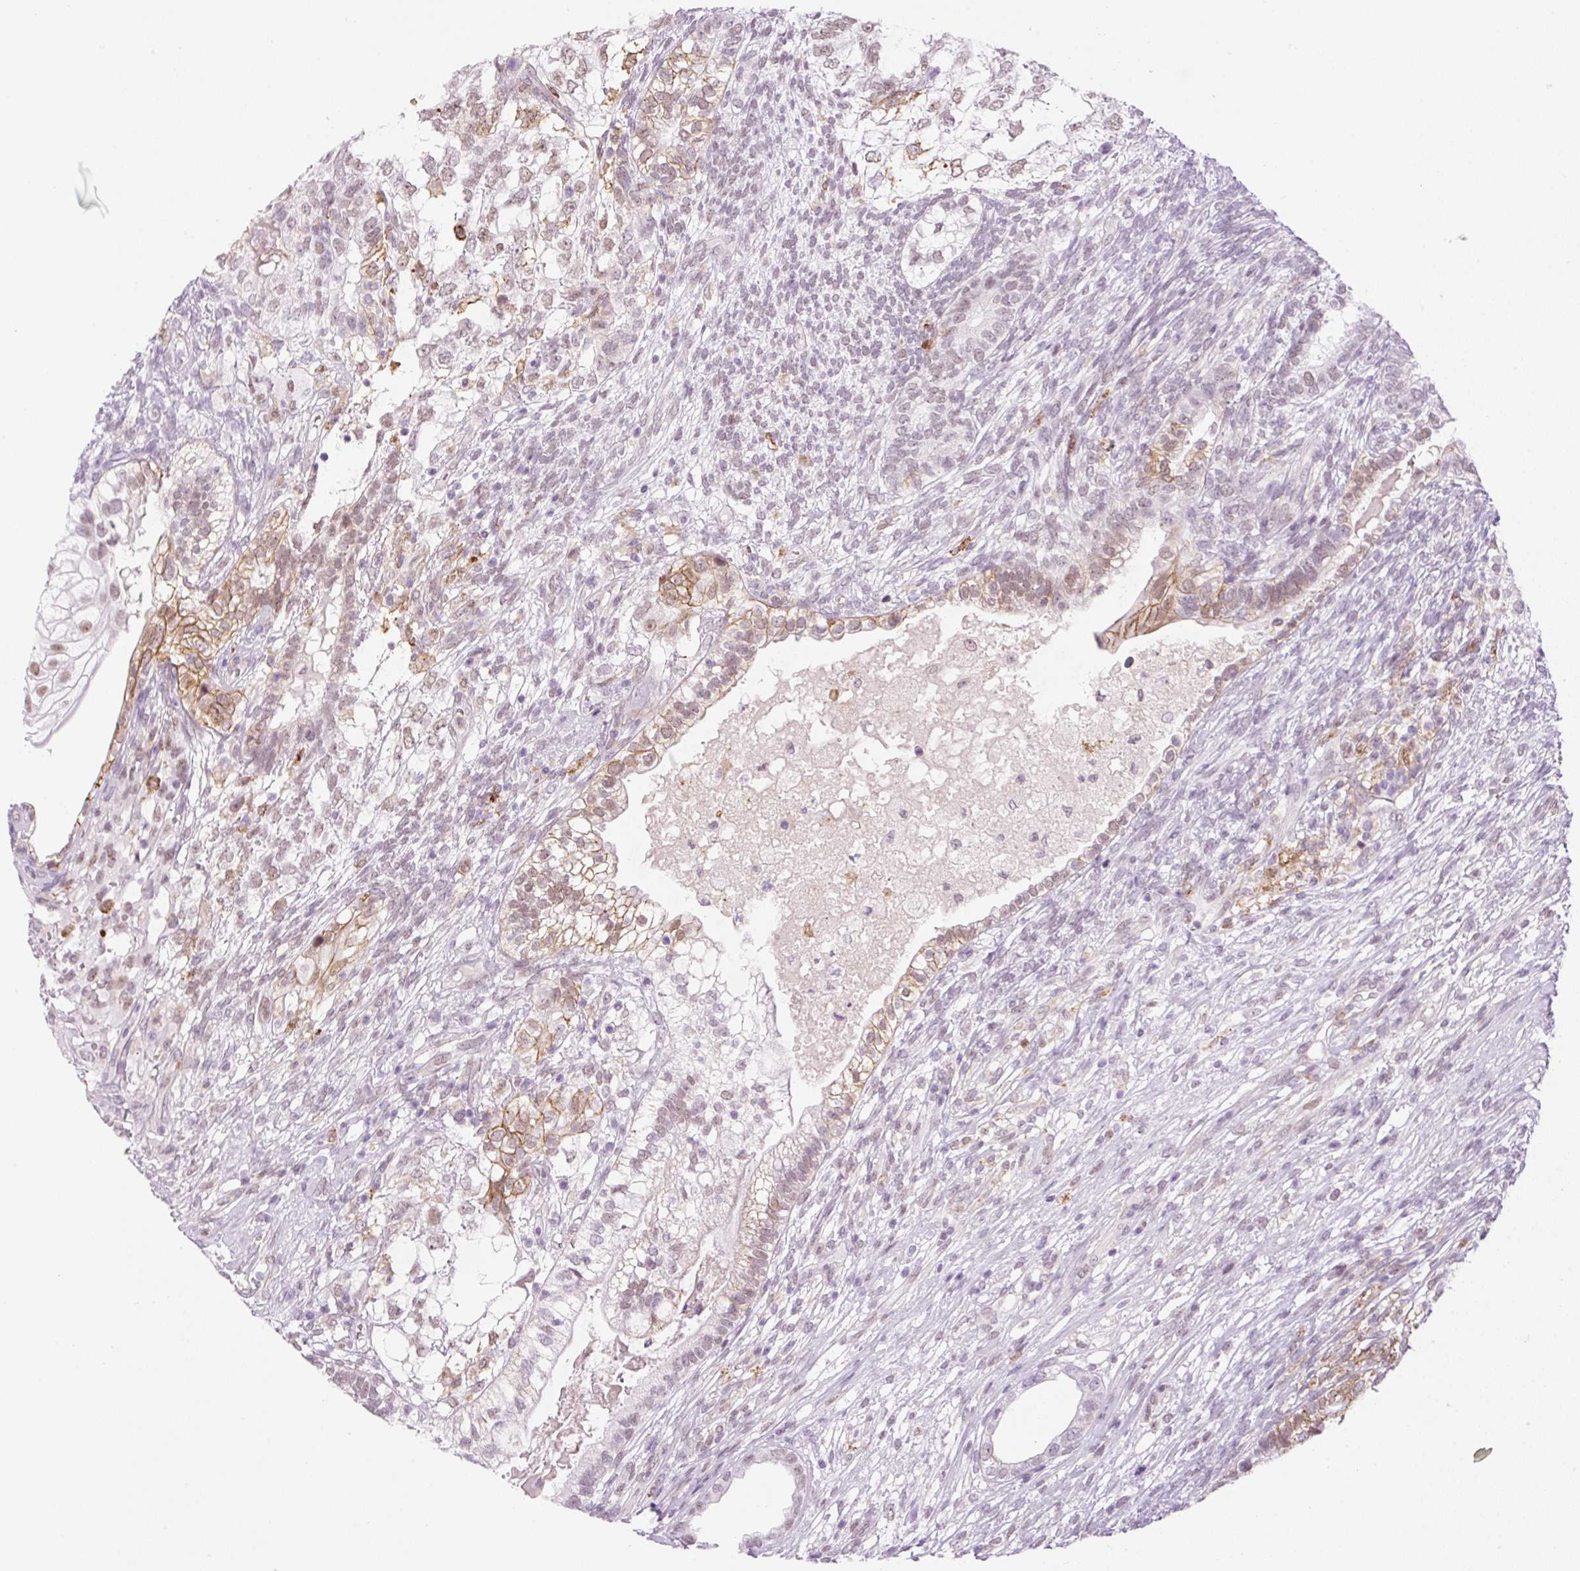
{"staining": {"intensity": "moderate", "quantity": "25%-75%", "location": "cytoplasmic/membranous,nuclear"}, "tissue": "testis cancer", "cell_type": "Tumor cells", "image_type": "cancer", "snomed": [{"axis": "morphology", "description": "Seminoma, NOS"}, {"axis": "morphology", "description": "Carcinoma, Embryonal, NOS"}, {"axis": "topography", "description": "Testis"}], "caption": "Human testis cancer (embryonal carcinoma) stained for a protein (brown) demonstrates moderate cytoplasmic/membranous and nuclear positive positivity in approximately 25%-75% of tumor cells.", "gene": "PALM3", "patient": {"sex": "male", "age": 41}}